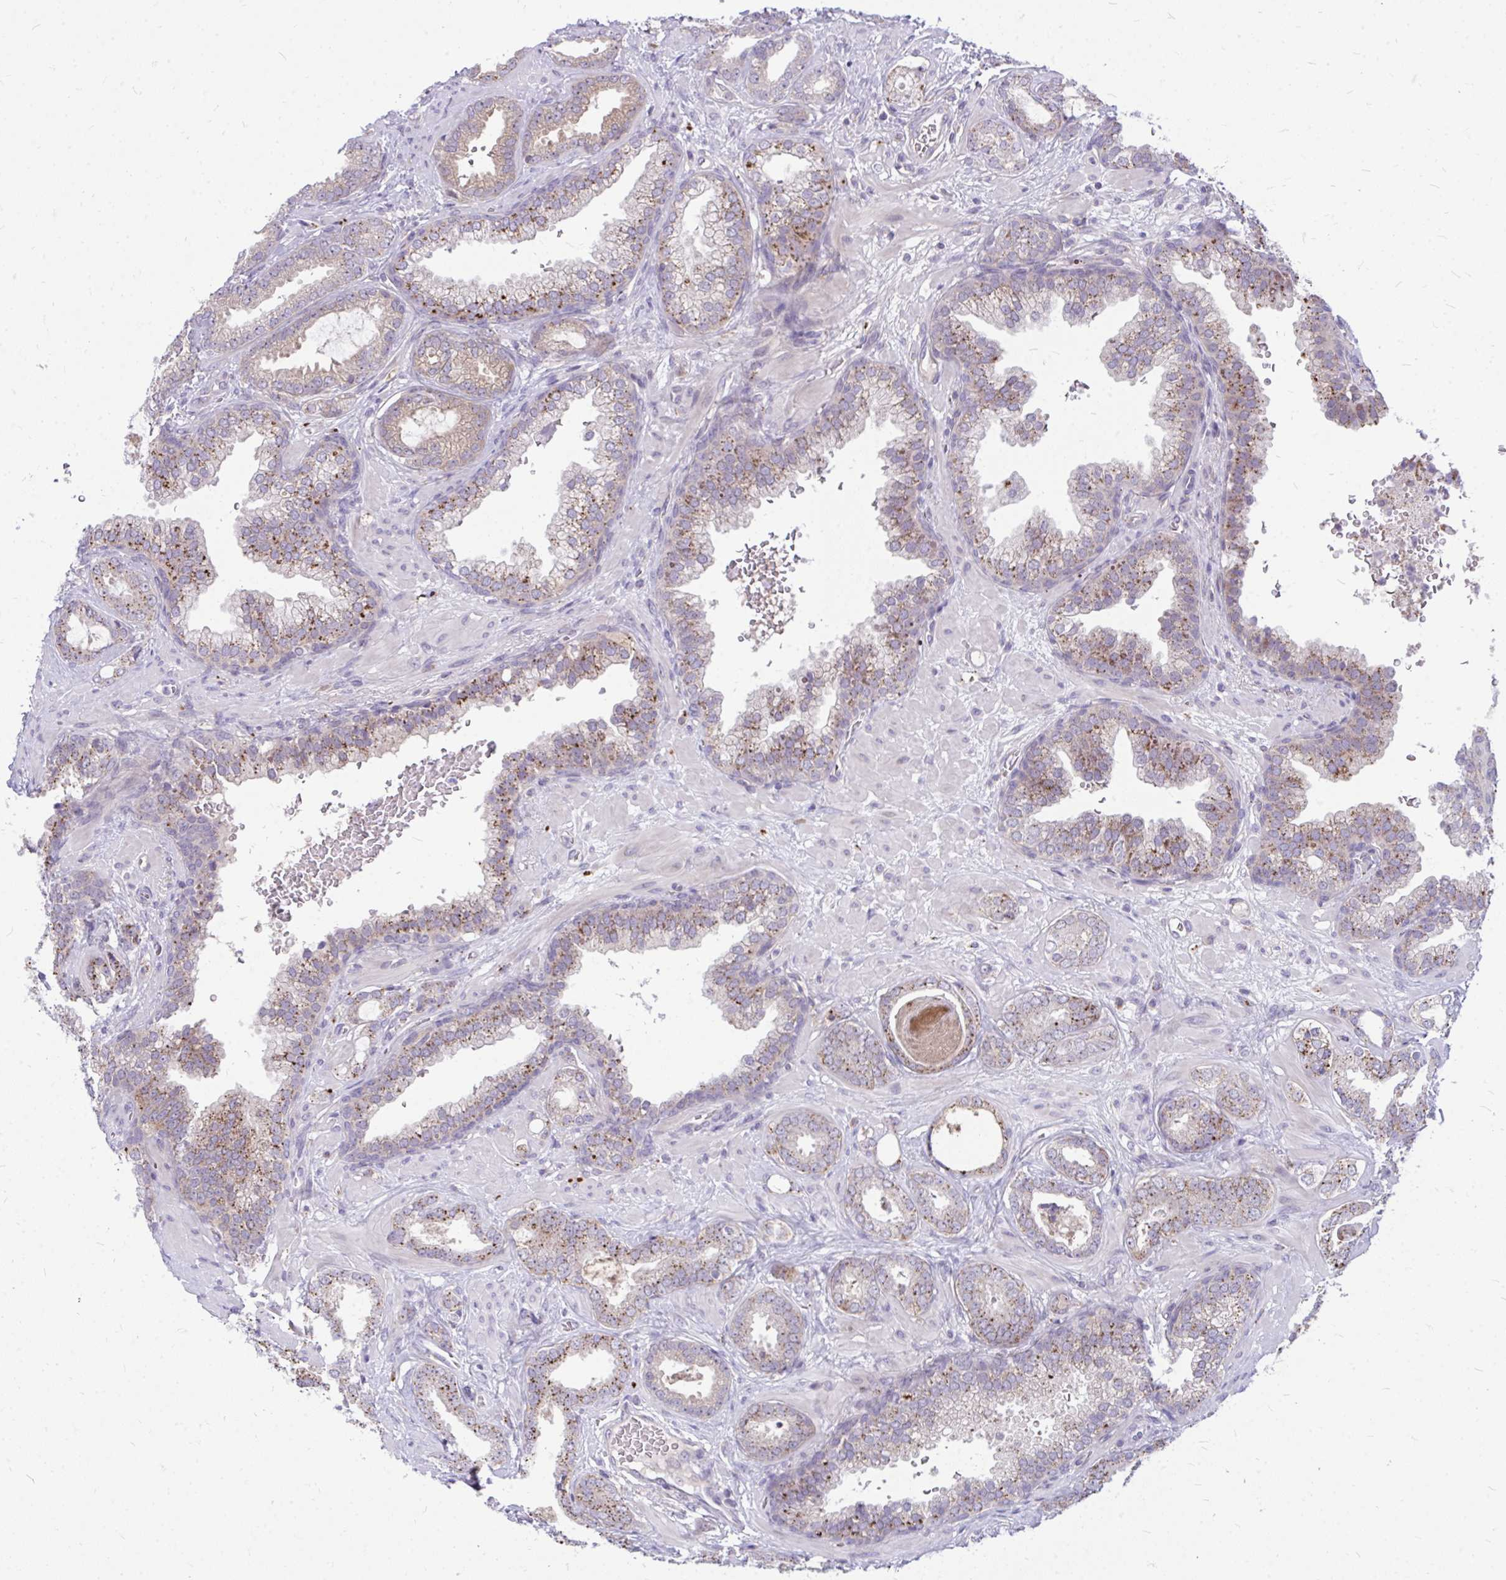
{"staining": {"intensity": "moderate", "quantity": "25%-75%", "location": "cytoplasmic/membranous"}, "tissue": "prostate cancer", "cell_type": "Tumor cells", "image_type": "cancer", "snomed": [{"axis": "morphology", "description": "Adenocarcinoma, High grade"}, {"axis": "topography", "description": "Prostate"}], "caption": "Human prostate cancer stained with a protein marker demonstrates moderate staining in tumor cells.", "gene": "ZSCAN25", "patient": {"sex": "male", "age": 58}}